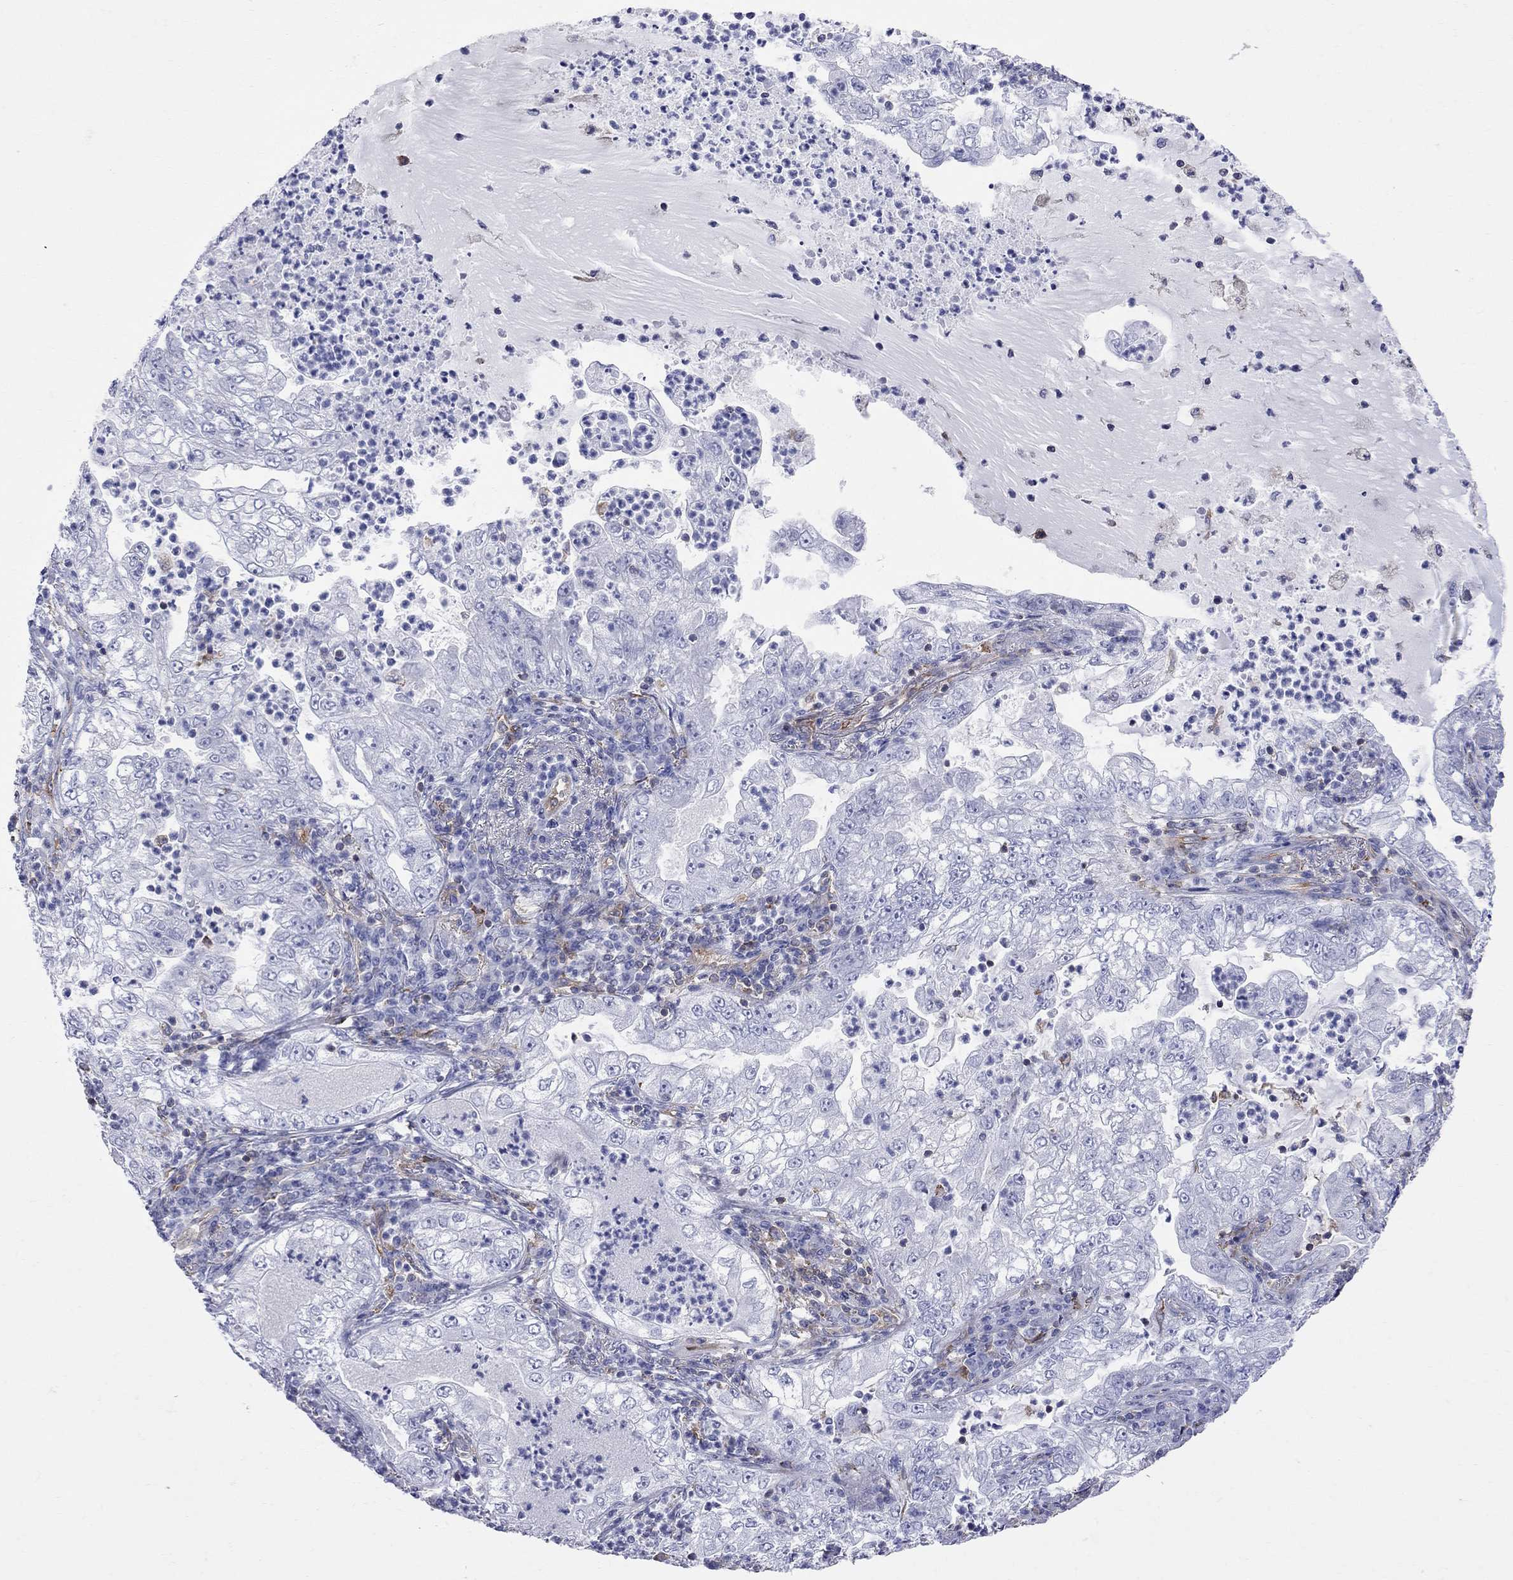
{"staining": {"intensity": "negative", "quantity": "none", "location": "none"}, "tissue": "lung cancer", "cell_type": "Tumor cells", "image_type": "cancer", "snomed": [{"axis": "morphology", "description": "Adenocarcinoma, NOS"}, {"axis": "topography", "description": "Lung"}], "caption": "There is no significant expression in tumor cells of lung cancer.", "gene": "ABI3", "patient": {"sex": "female", "age": 73}}